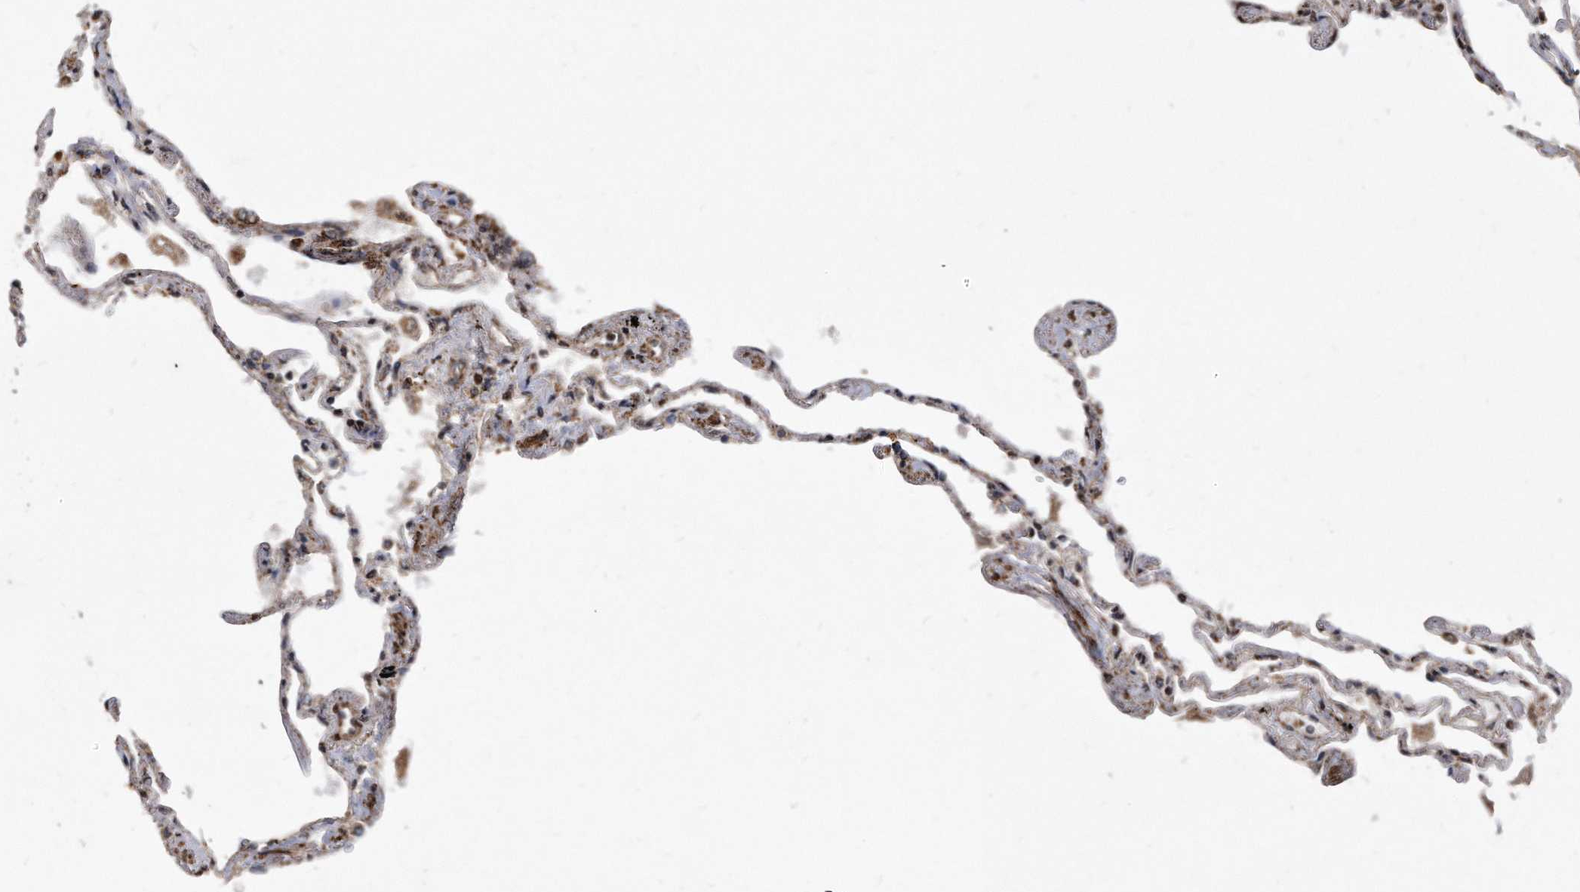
{"staining": {"intensity": "moderate", "quantity": "<25%", "location": "cytoplasmic/membranous,nuclear"}, "tissue": "lung", "cell_type": "Alveolar cells", "image_type": "normal", "snomed": [{"axis": "morphology", "description": "Normal tissue, NOS"}, {"axis": "topography", "description": "Lung"}], "caption": "Immunohistochemistry micrograph of unremarkable human lung stained for a protein (brown), which displays low levels of moderate cytoplasmic/membranous,nuclear positivity in approximately <25% of alveolar cells.", "gene": "DUSP22", "patient": {"sex": "female", "age": 67}}